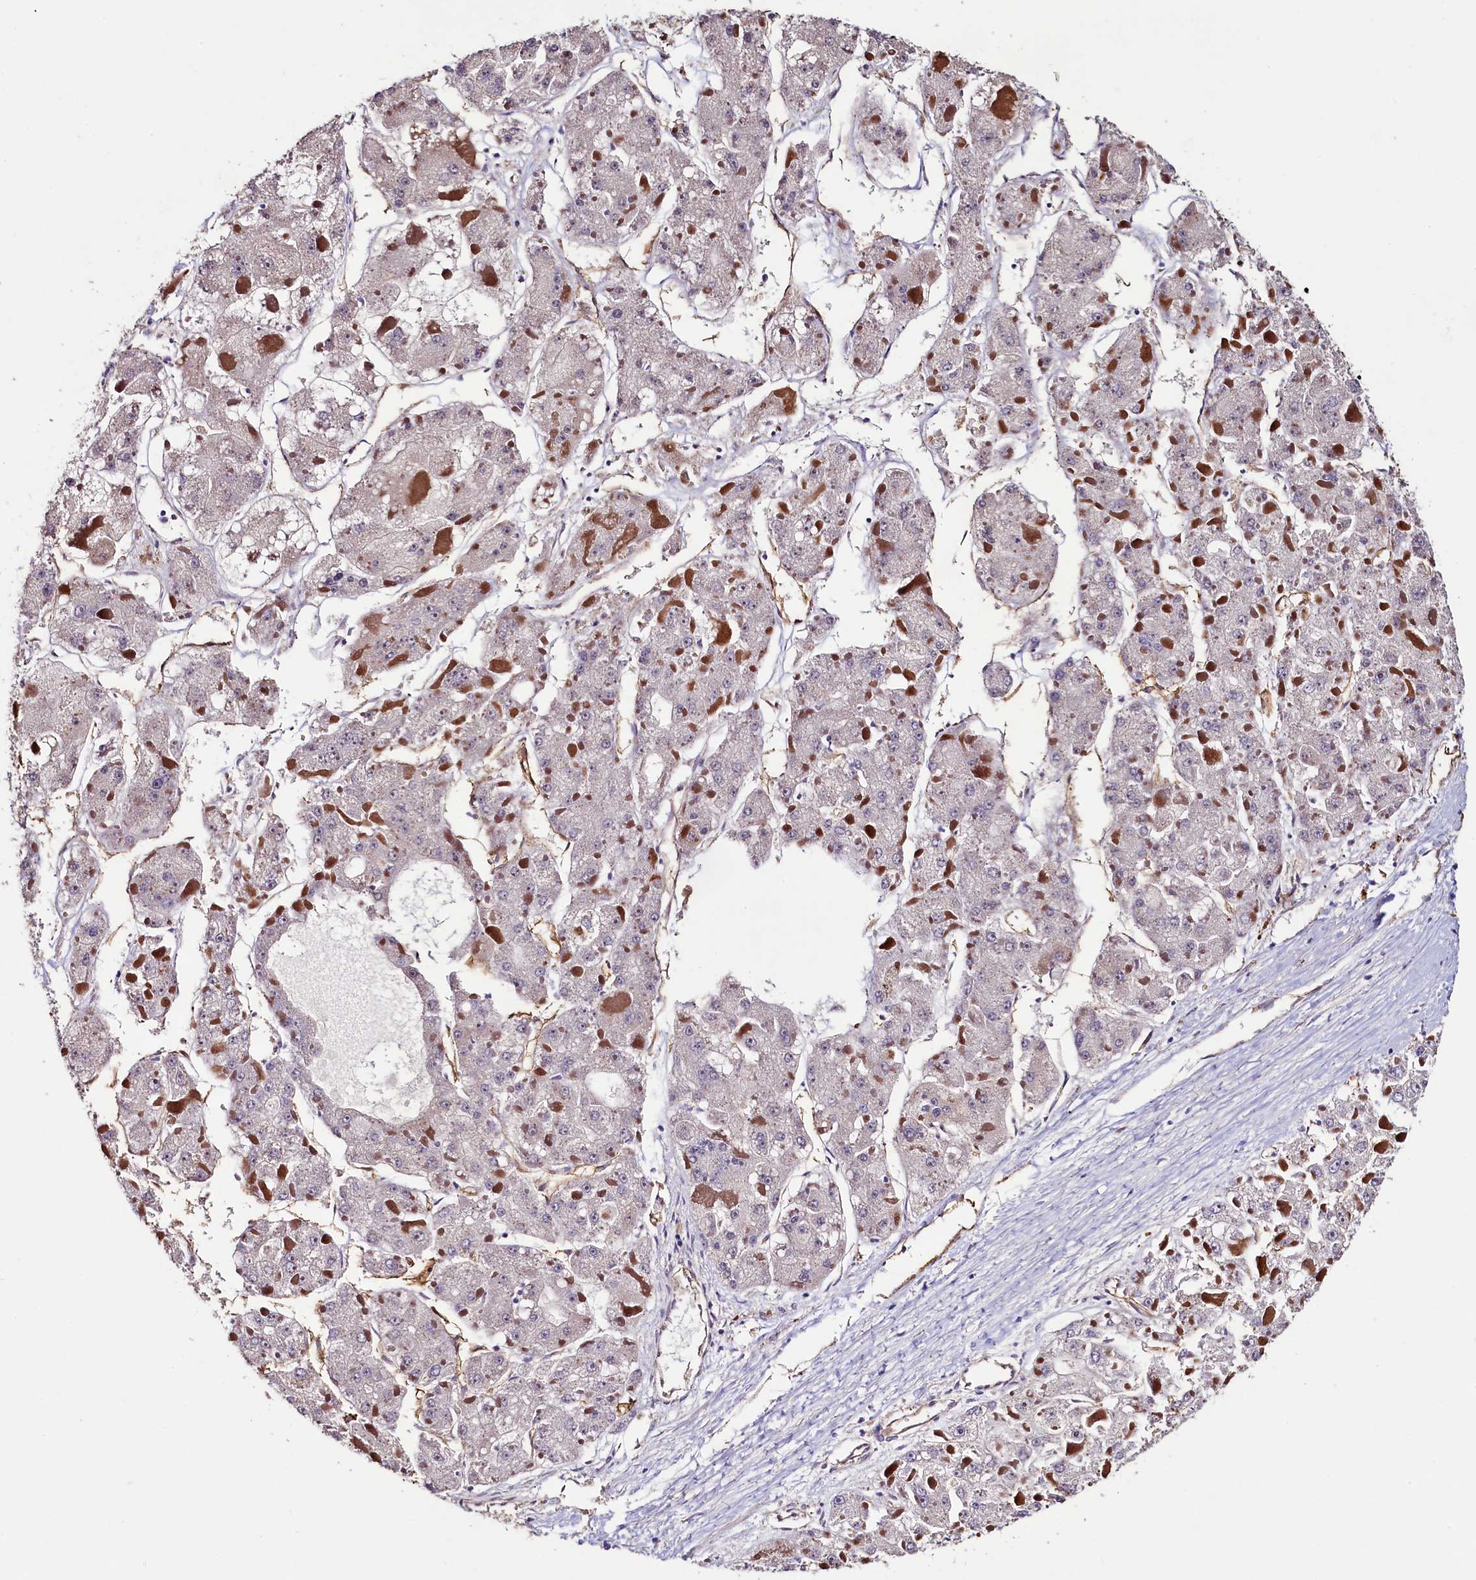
{"staining": {"intensity": "negative", "quantity": "none", "location": "none"}, "tissue": "liver cancer", "cell_type": "Tumor cells", "image_type": "cancer", "snomed": [{"axis": "morphology", "description": "Carcinoma, Hepatocellular, NOS"}, {"axis": "topography", "description": "Liver"}], "caption": "This is an IHC image of human liver hepatocellular carcinoma. There is no expression in tumor cells.", "gene": "PALM", "patient": {"sex": "female", "age": 73}}